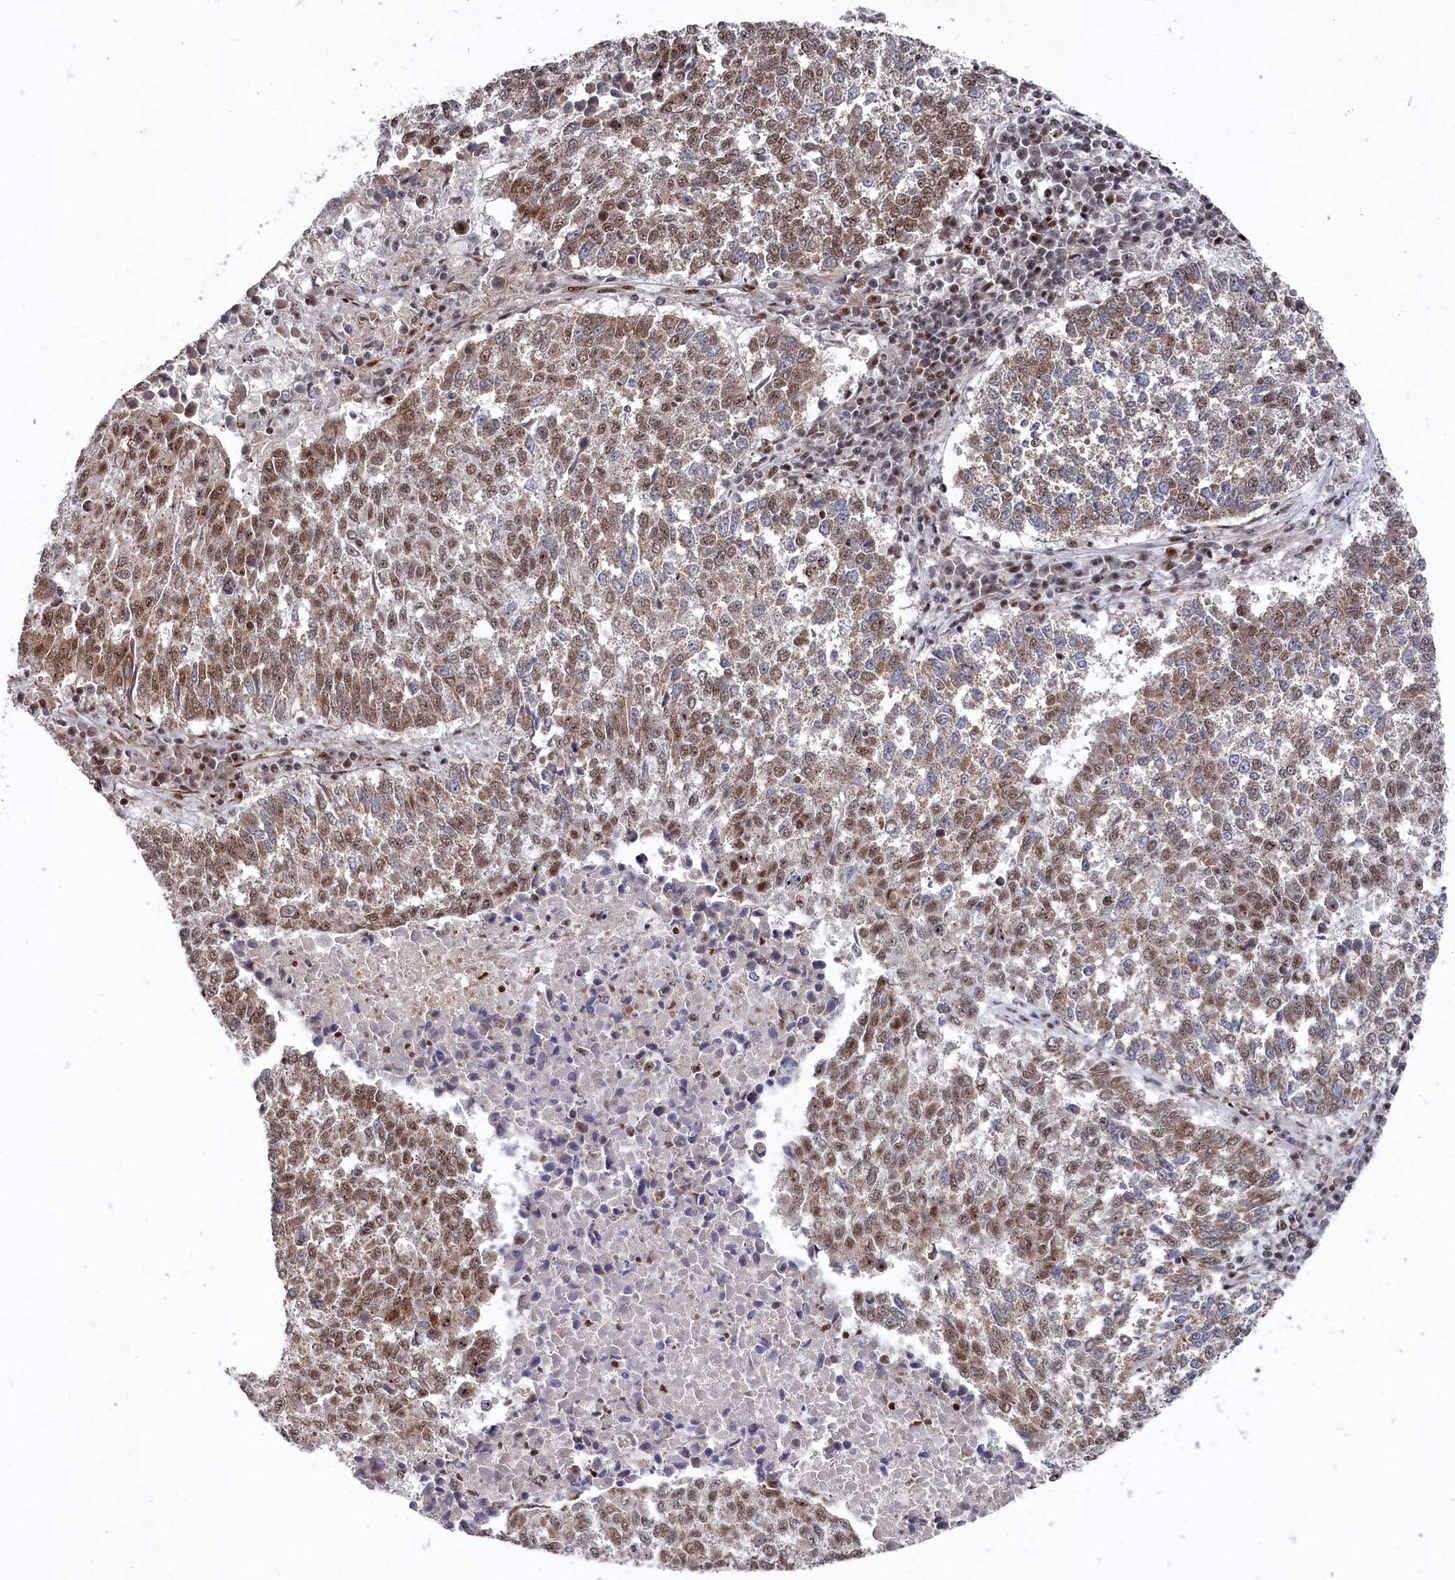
{"staining": {"intensity": "moderate", "quantity": ">75%", "location": "nuclear"}, "tissue": "lung cancer", "cell_type": "Tumor cells", "image_type": "cancer", "snomed": [{"axis": "morphology", "description": "Squamous cell carcinoma, NOS"}, {"axis": "topography", "description": "Lung"}], "caption": "Lung cancer tissue displays moderate nuclear staining in about >75% of tumor cells", "gene": "BUB3", "patient": {"sex": "male", "age": 73}}